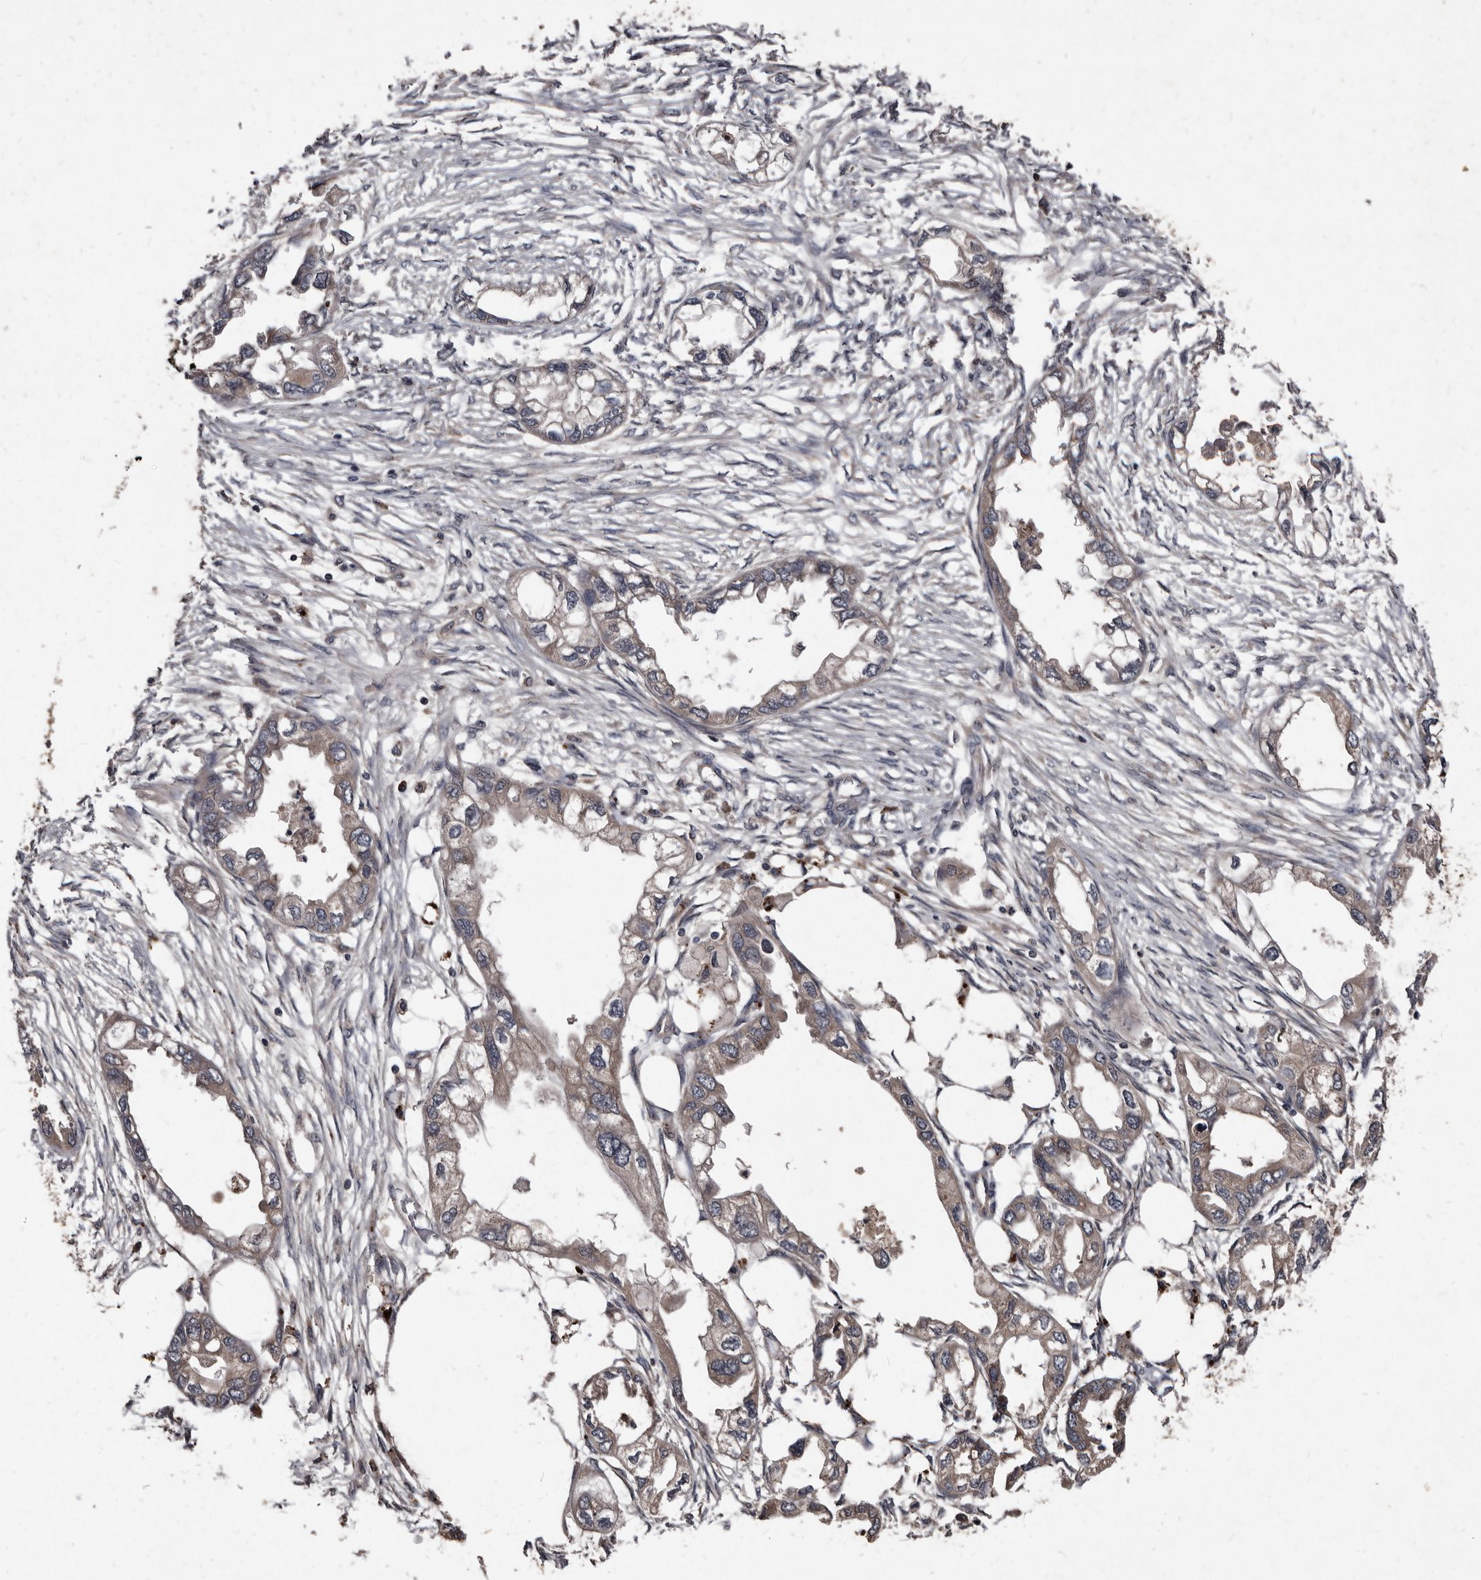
{"staining": {"intensity": "weak", "quantity": ">75%", "location": "cytoplasmic/membranous"}, "tissue": "endometrial cancer", "cell_type": "Tumor cells", "image_type": "cancer", "snomed": [{"axis": "morphology", "description": "Adenocarcinoma, NOS"}, {"axis": "morphology", "description": "Adenocarcinoma, metastatic, NOS"}, {"axis": "topography", "description": "Adipose tissue"}, {"axis": "topography", "description": "Endometrium"}], "caption": "A micrograph of human endometrial cancer stained for a protein shows weak cytoplasmic/membranous brown staining in tumor cells.", "gene": "PMVK", "patient": {"sex": "female", "age": 67}}